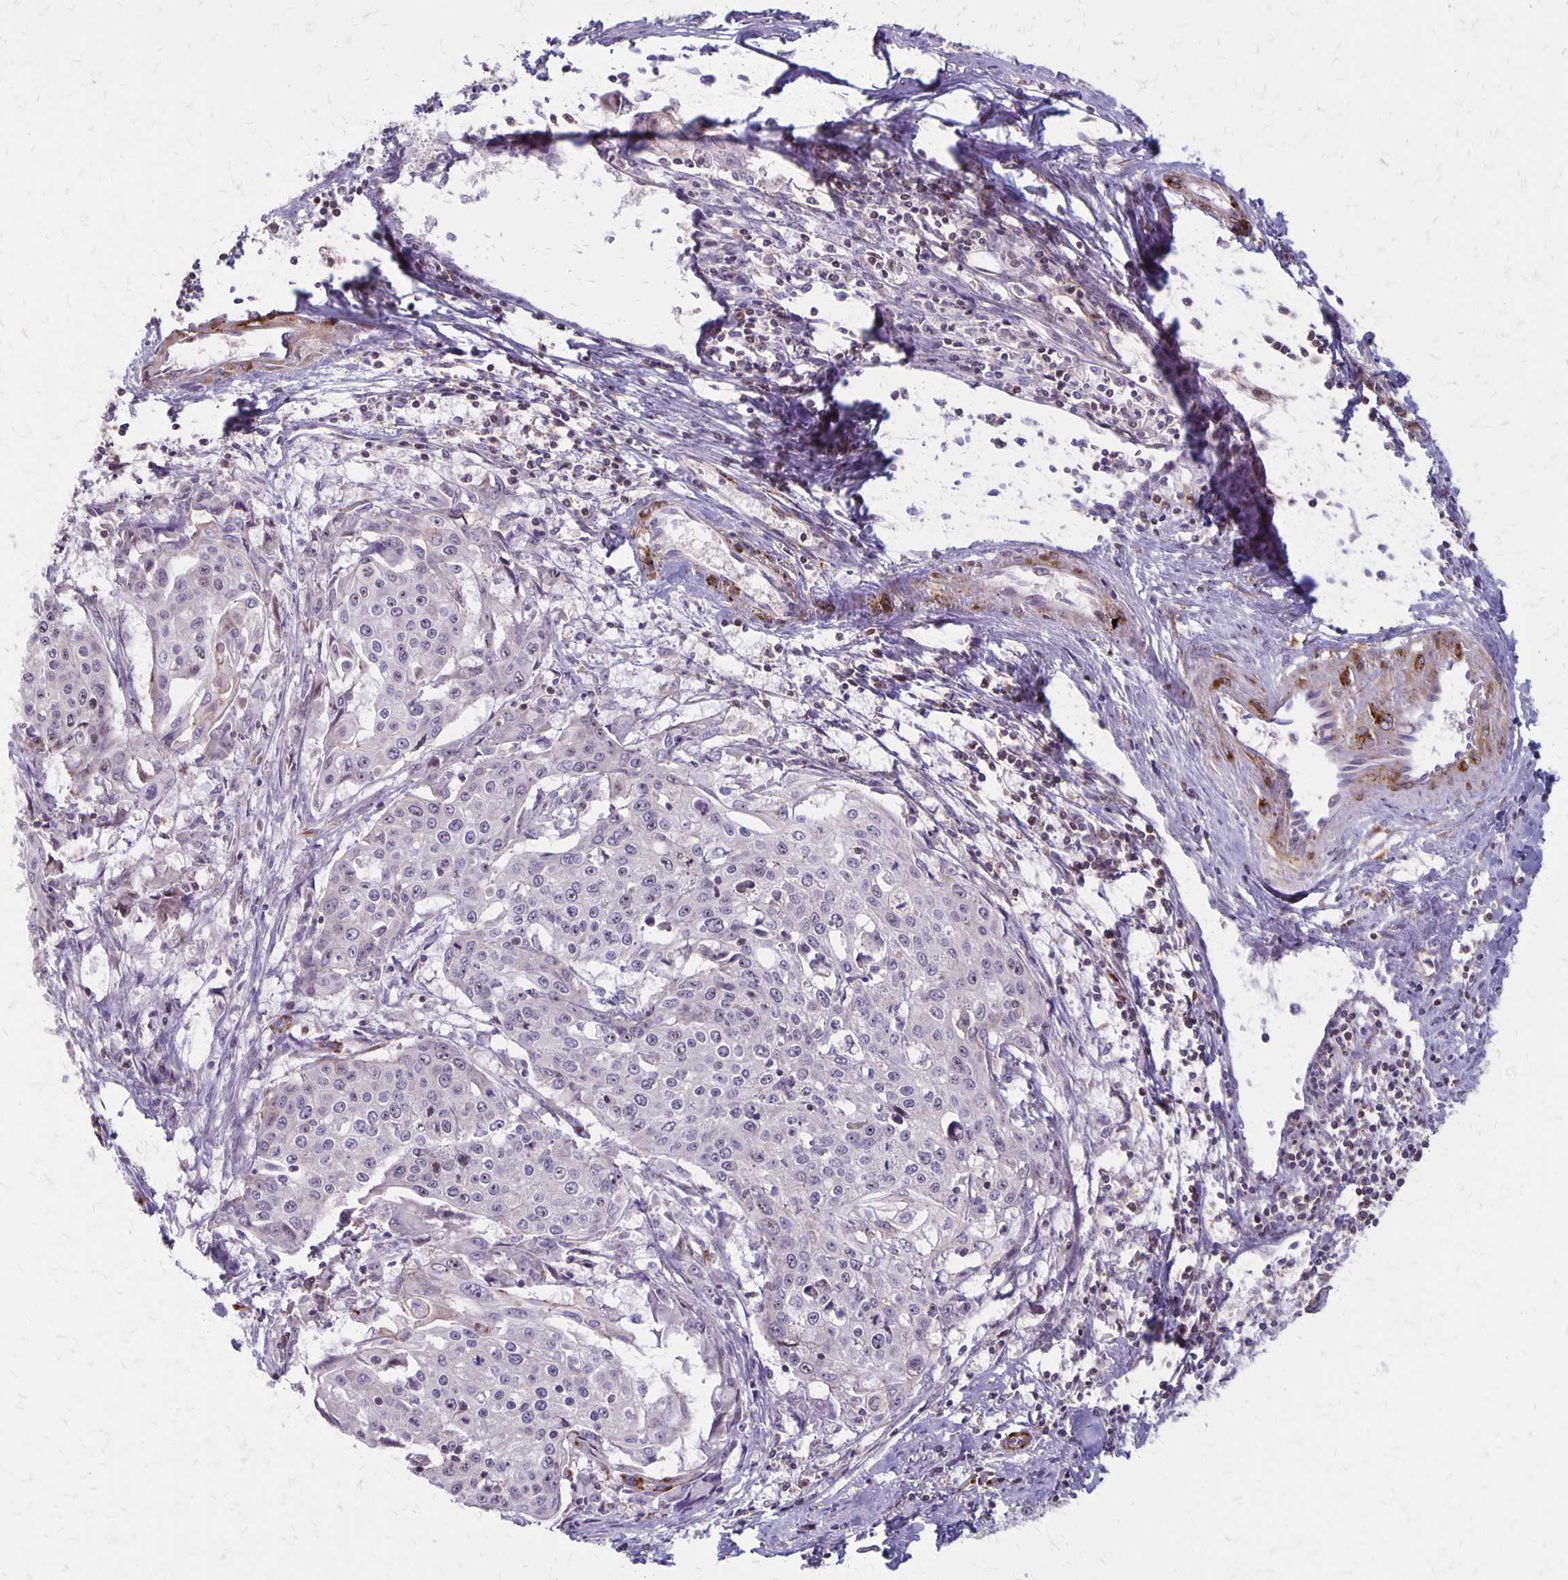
{"staining": {"intensity": "negative", "quantity": "none", "location": "none"}, "tissue": "cervical cancer", "cell_type": "Tumor cells", "image_type": "cancer", "snomed": [{"axis": "morphology", "description": "Squamous cell carcinoma, NOS"}, {"axis": "topography", "description": "Cervix"}], "caption": "Histopathology image shows no significant protein expression in tumor cells of cervical cancer (squamous cell carcinoma).", "gene": "SEPTIN5", "patient": {"sex": "female", "age": 38}}